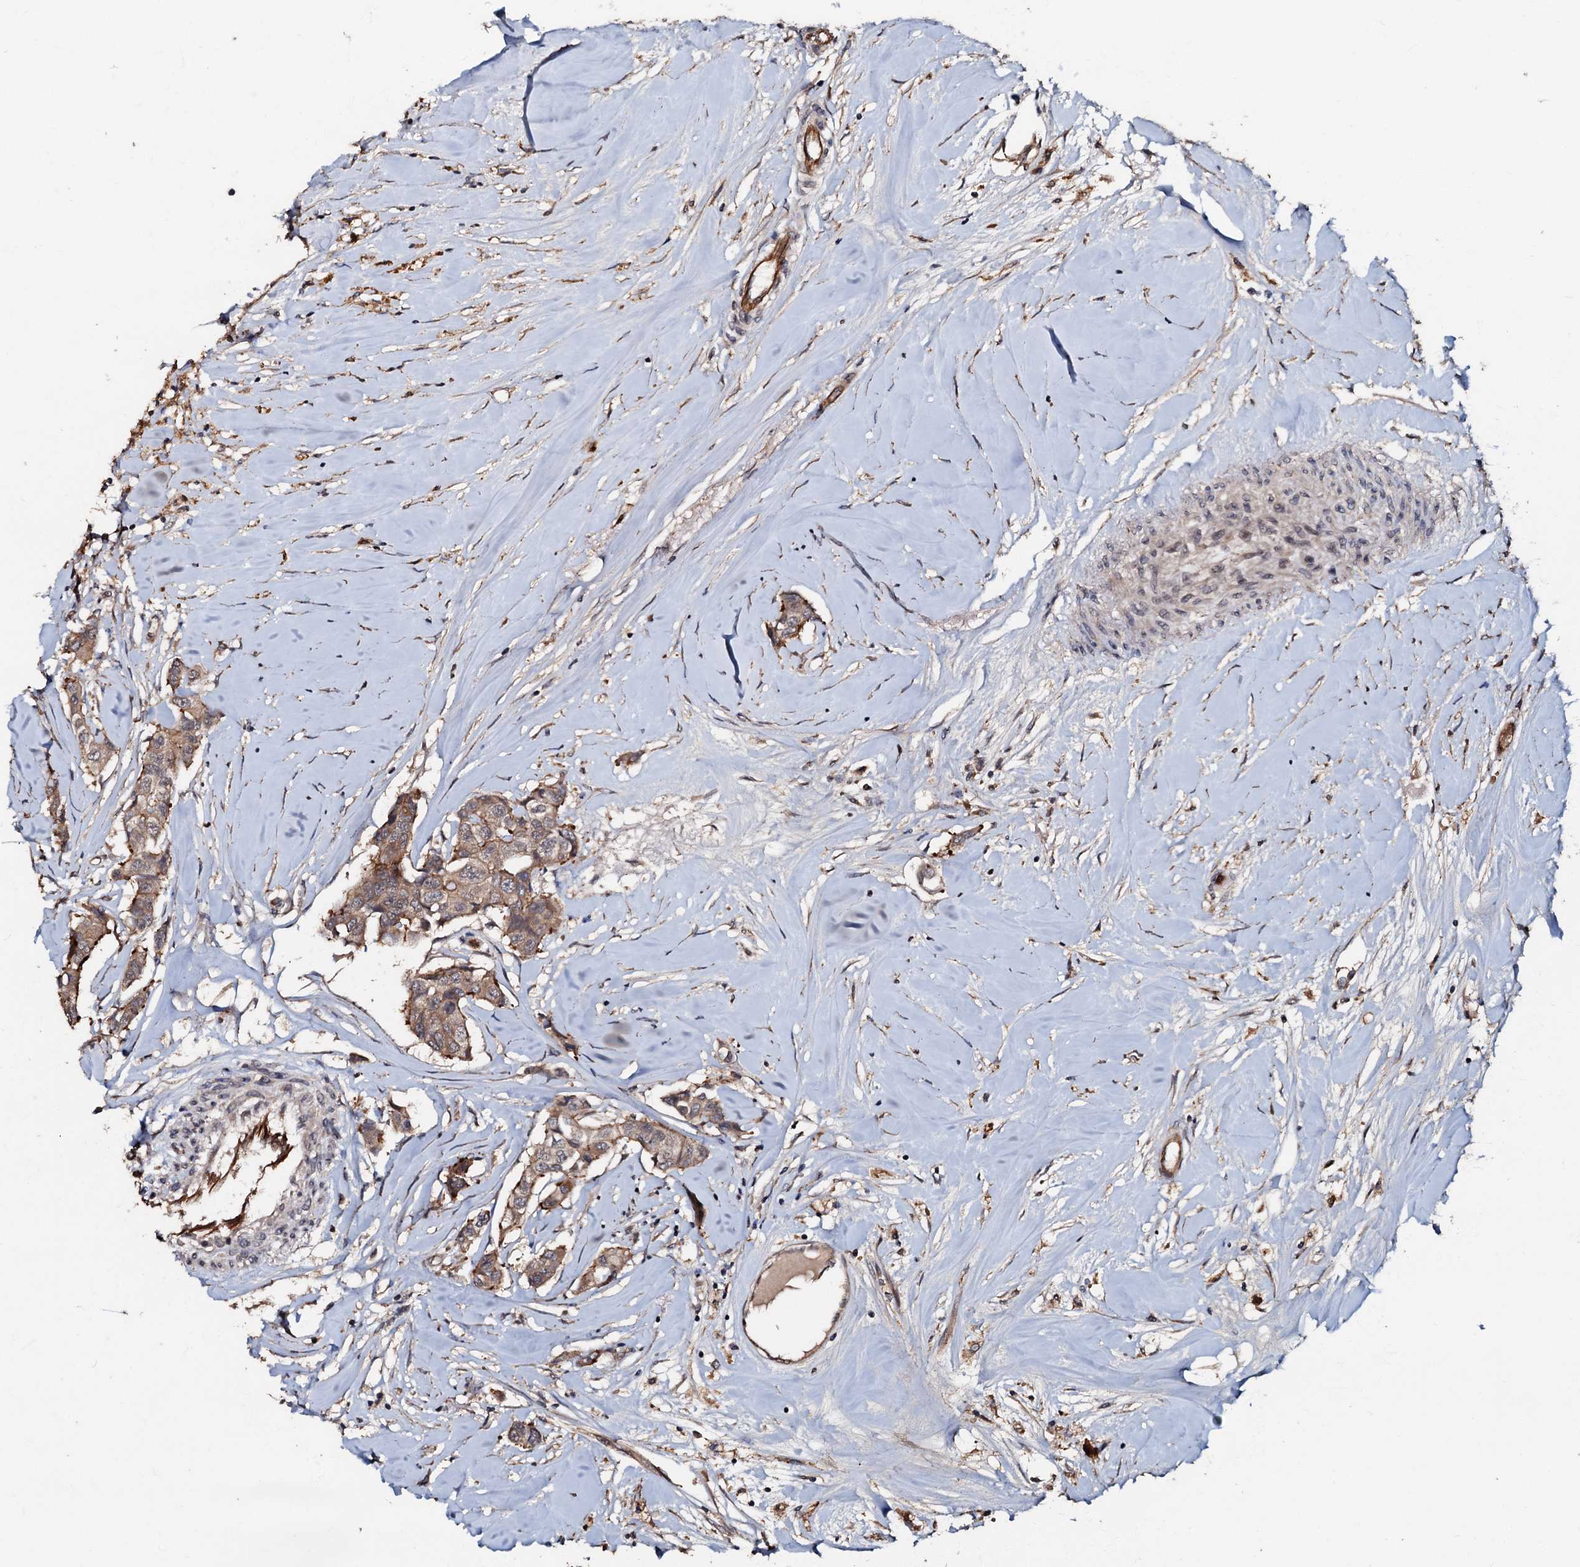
{"staining": {"intensity": "strong", "quantity": "<25%", "location": "cytoplasmic/membranous"}, "tissue": "breast cancer", "cell_type": "Tumor cells", "image_type": "cancer", "snomed": [{"axis": "morphology", "description": "Duct carcinoma"}, {"axis": "topography", "description": "Breast"}], "caption": "Immunohistochemistry (IHC) micrograph of breast infiltrating ductal carcinoma stained for a protein (brown), which demonstrates medium levels of strong cytoplasmic/membranous expression in approximately <25% of tumor cells.", "gene": "MANSC4", "patient": {"sex": "female", "age": 80}}